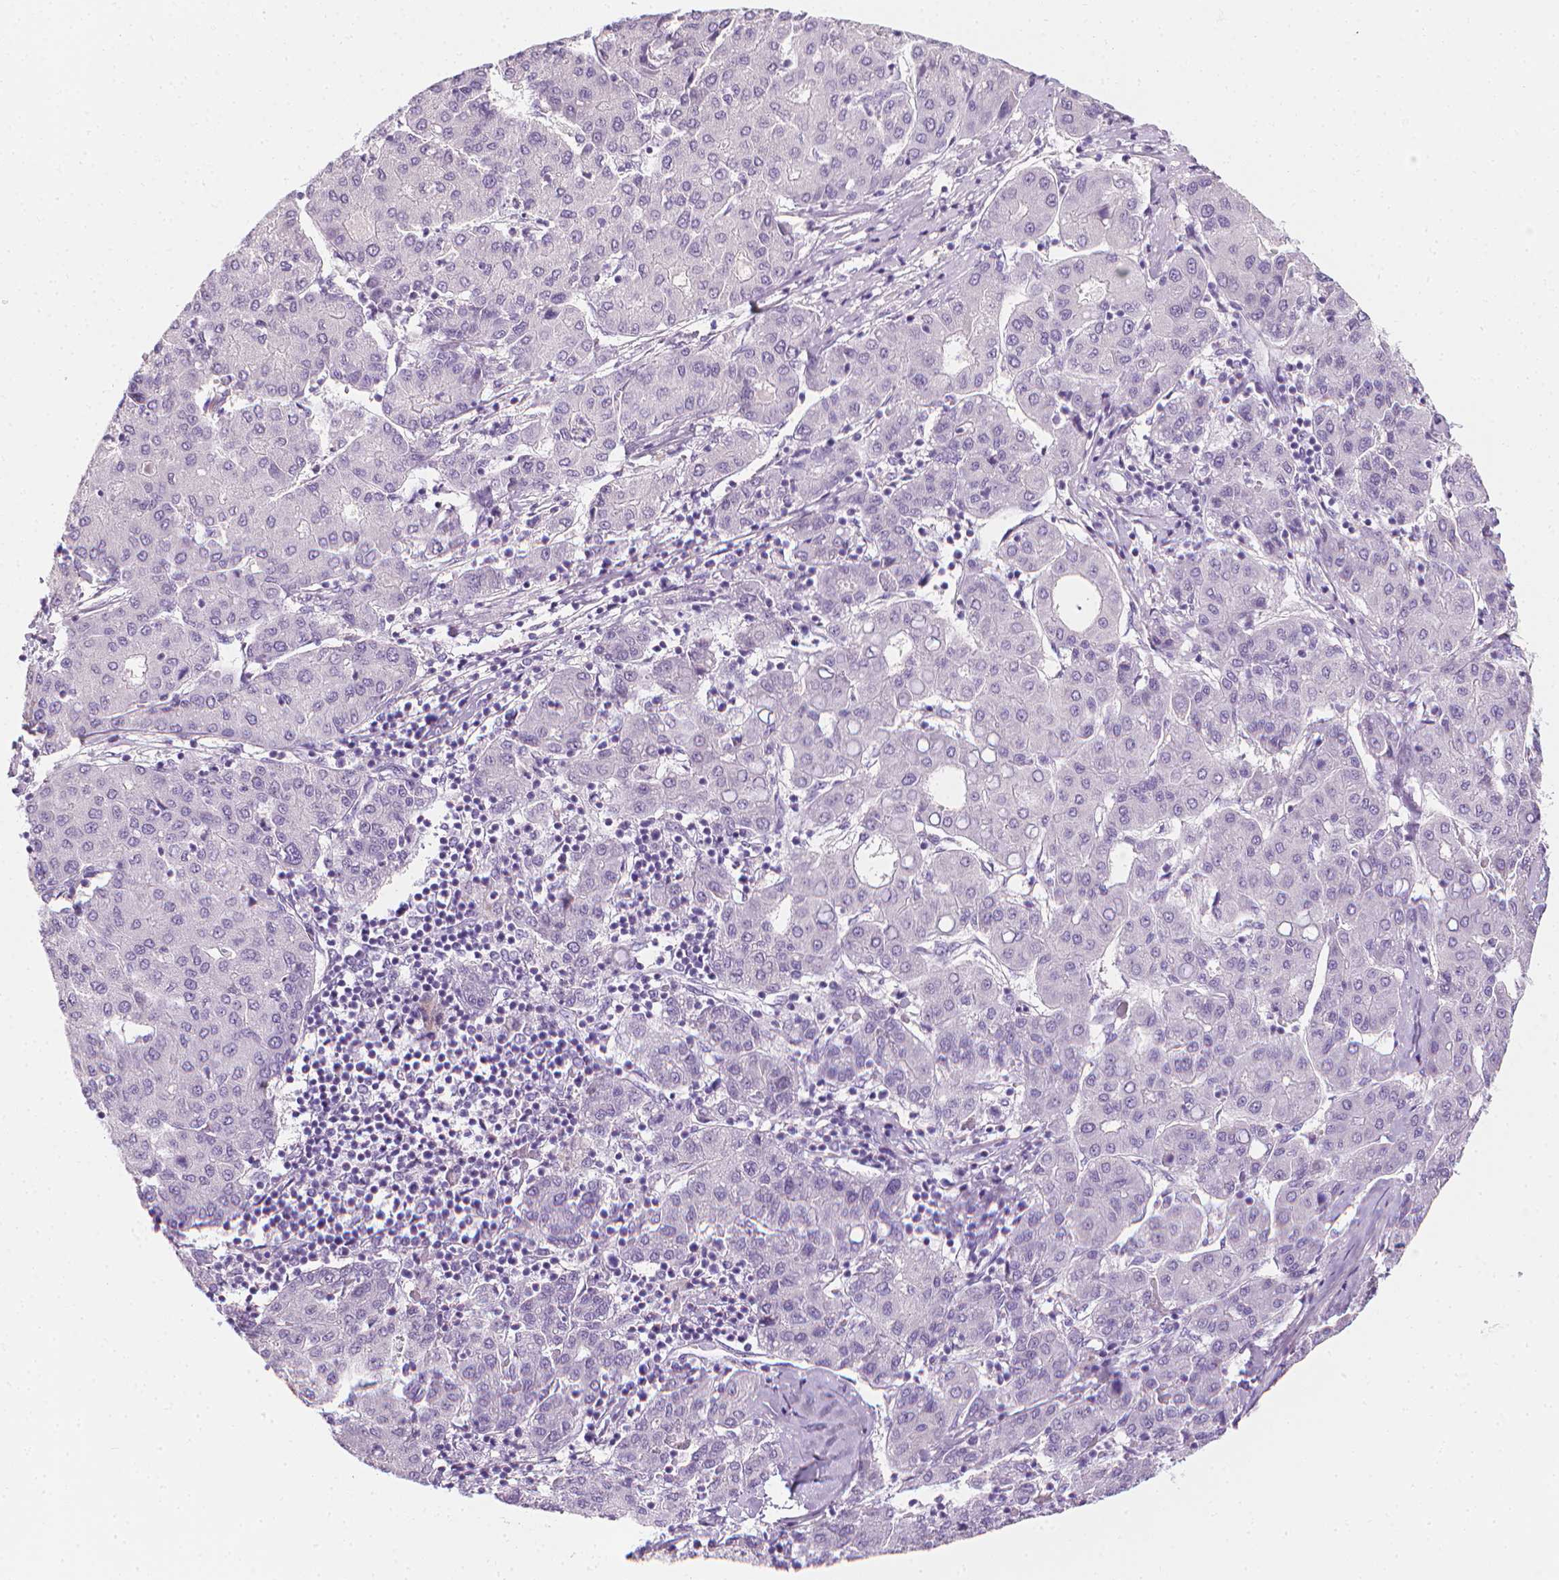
{"staining": {"intensity": "negative", "quantity": "none", "location": "none"}, "tissue": "liver cancer", "cell_type": "Tumor cells", "image_type": "cancer", "snomed": [{"axis": "morphology", "description": "Carcinoma, Hepatocellular, NOS"}, {"axis": "topography", "description": "Liver"}], "caption": "Tumor cells are negative for protein expression in human liver hepatocellular carcinoma.", "gene": "DCAF8L1", "patient": {"sex": "male", "age": 65}}